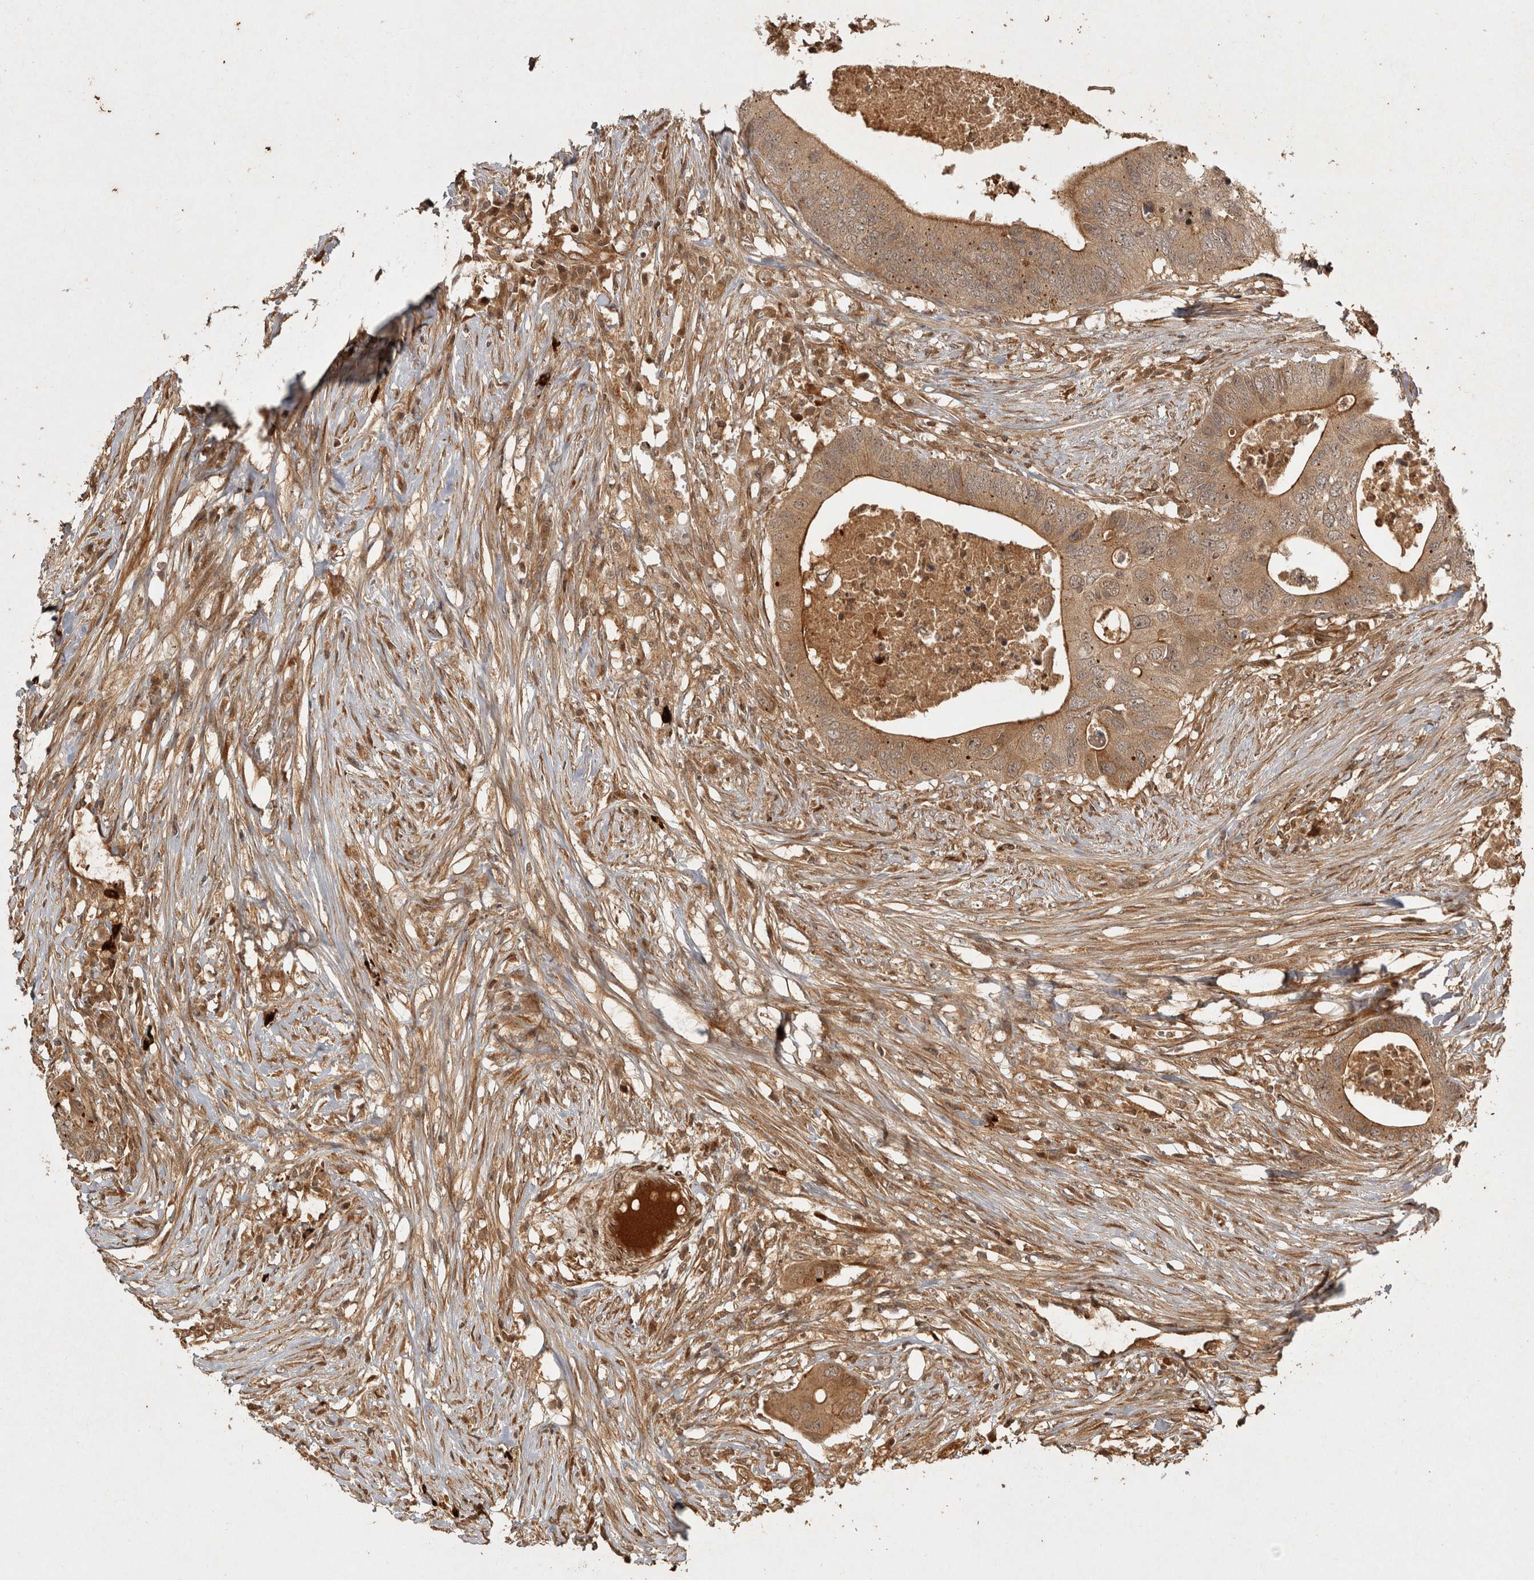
{"staining": {"intensity": "moderate", "quantity": ">75%", "location": "cytoplasmic/membranous"}, "tissue": "colorectal cancer", "cell_type": "Tumor cells", "image_type": "cancer", "snomed": [{"axis": "morphology", "description": "Adenocarcinoma, NOS"}, {"axis": "topography", "description": "Colon"}], "caption": "Colorectal cancer (adenocarcinoma) was stained to show a protein in brown. There is medium levels of moderate cytoplasmic/membranous expression in about >75% of tumor cells.", "gene": "CAMSAP2", "patient": {"sex": "male", "age": 71}}